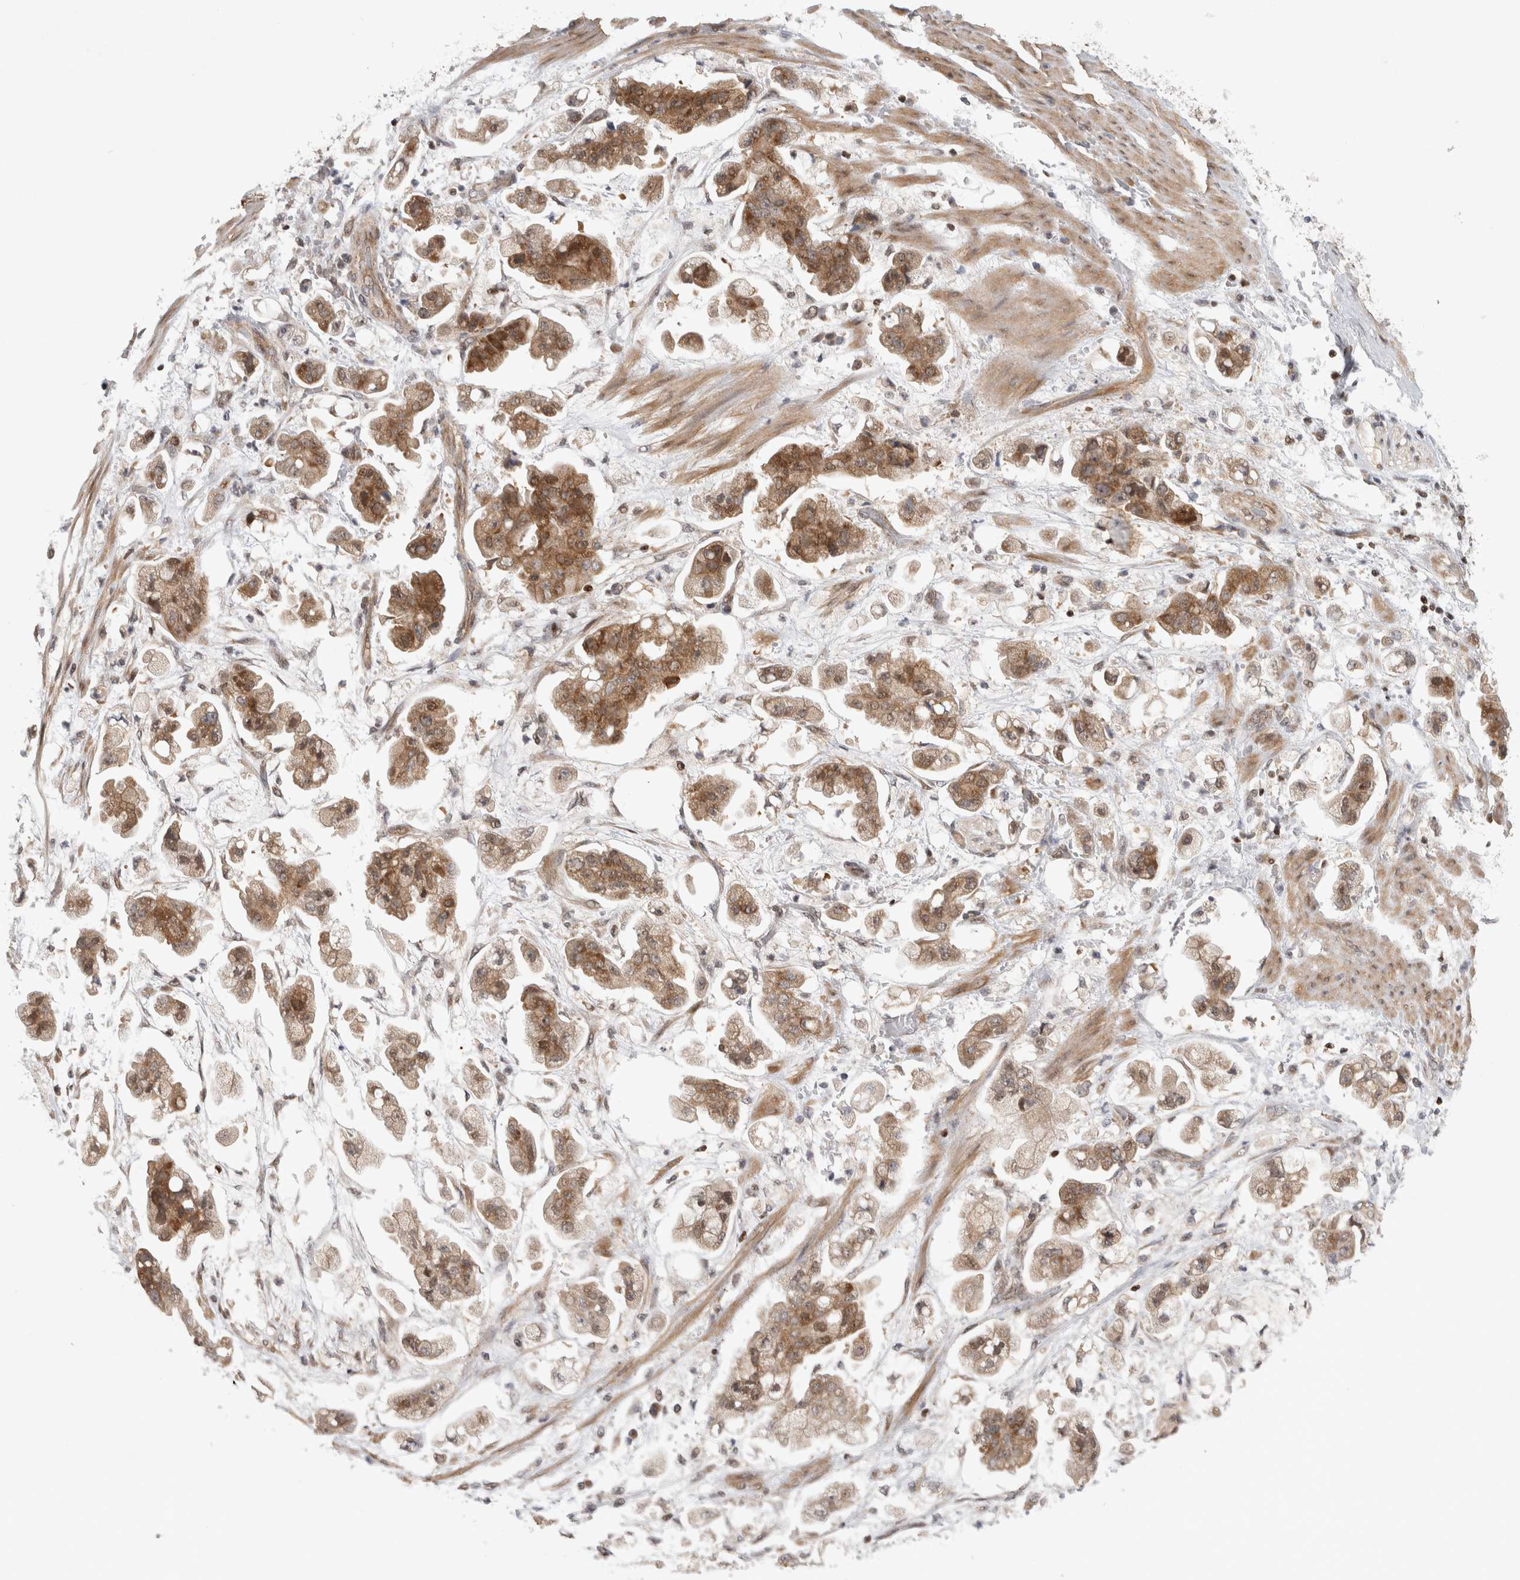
{"staining": {"intensity": "moderate", "quantity": ">75%", "location": "cytoplasmic/membranous,nuclear"}, "tissue": "stomach cancer", "cell_type": "Tumor cells", "image_type": "cancer", "snomed": [{"axis": "morphology", "description": "Adenocarcinoma, NOS"}, {"axis": "topography", "description": "Stomach"}], "caption": "The histopathology image exhibits staining of stomach cancer (adenocarcinoma), revealing moderate cytoplasmic/membranous and nuclear protein expression (brown color) within tumor cells. The staining was performed using DAB (3,3'-diaminobenzidine) to visualize the protein expression in brown, while the nuclei were stained in blue with hematoxylin (Magnification: 20x).", "gene": "KDM8", "patient": {"sex": "male", "age": 62}}